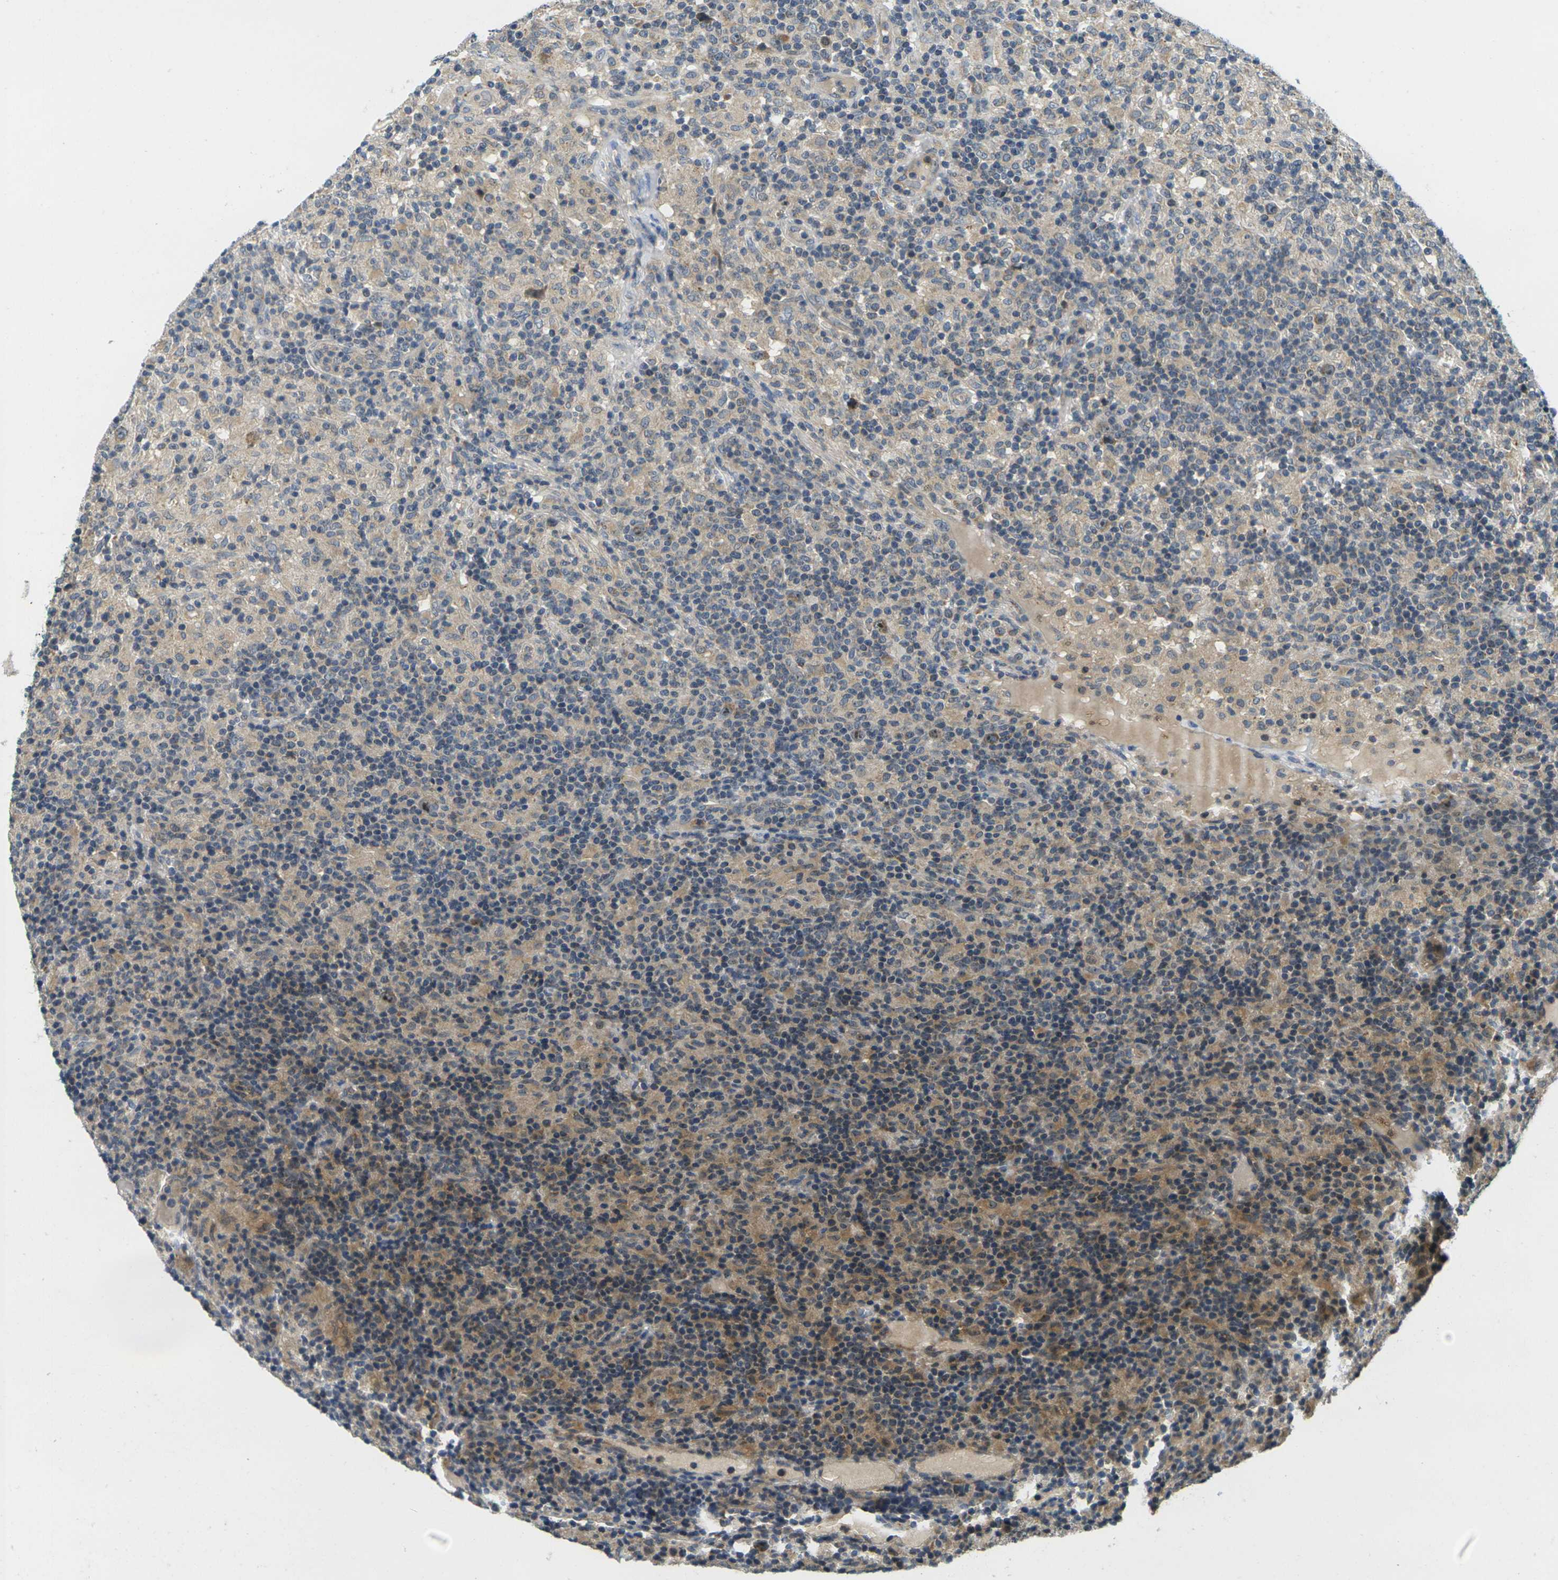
{"staining": {"intensity": "moderate", "quantity": ">75%", "location": "cytoplasmic/membranous"}, "tissue": "lymphoma", "cell_type": "Tumor cells", "image_type": "cancer", "snomed": [{"axis": "morphology", "description": "Hodgkin's disease, NOS"}, {"axis": "topography", "description": "Lymph node"}], "caption": "Brown immunohistochemical staining in human lymphoma shows moderate cytoplasmic/membranous expression in approximately >75% of tumor cells.", "gene": "MINAR2", "patient": {"sex": "male", "age": 70}}